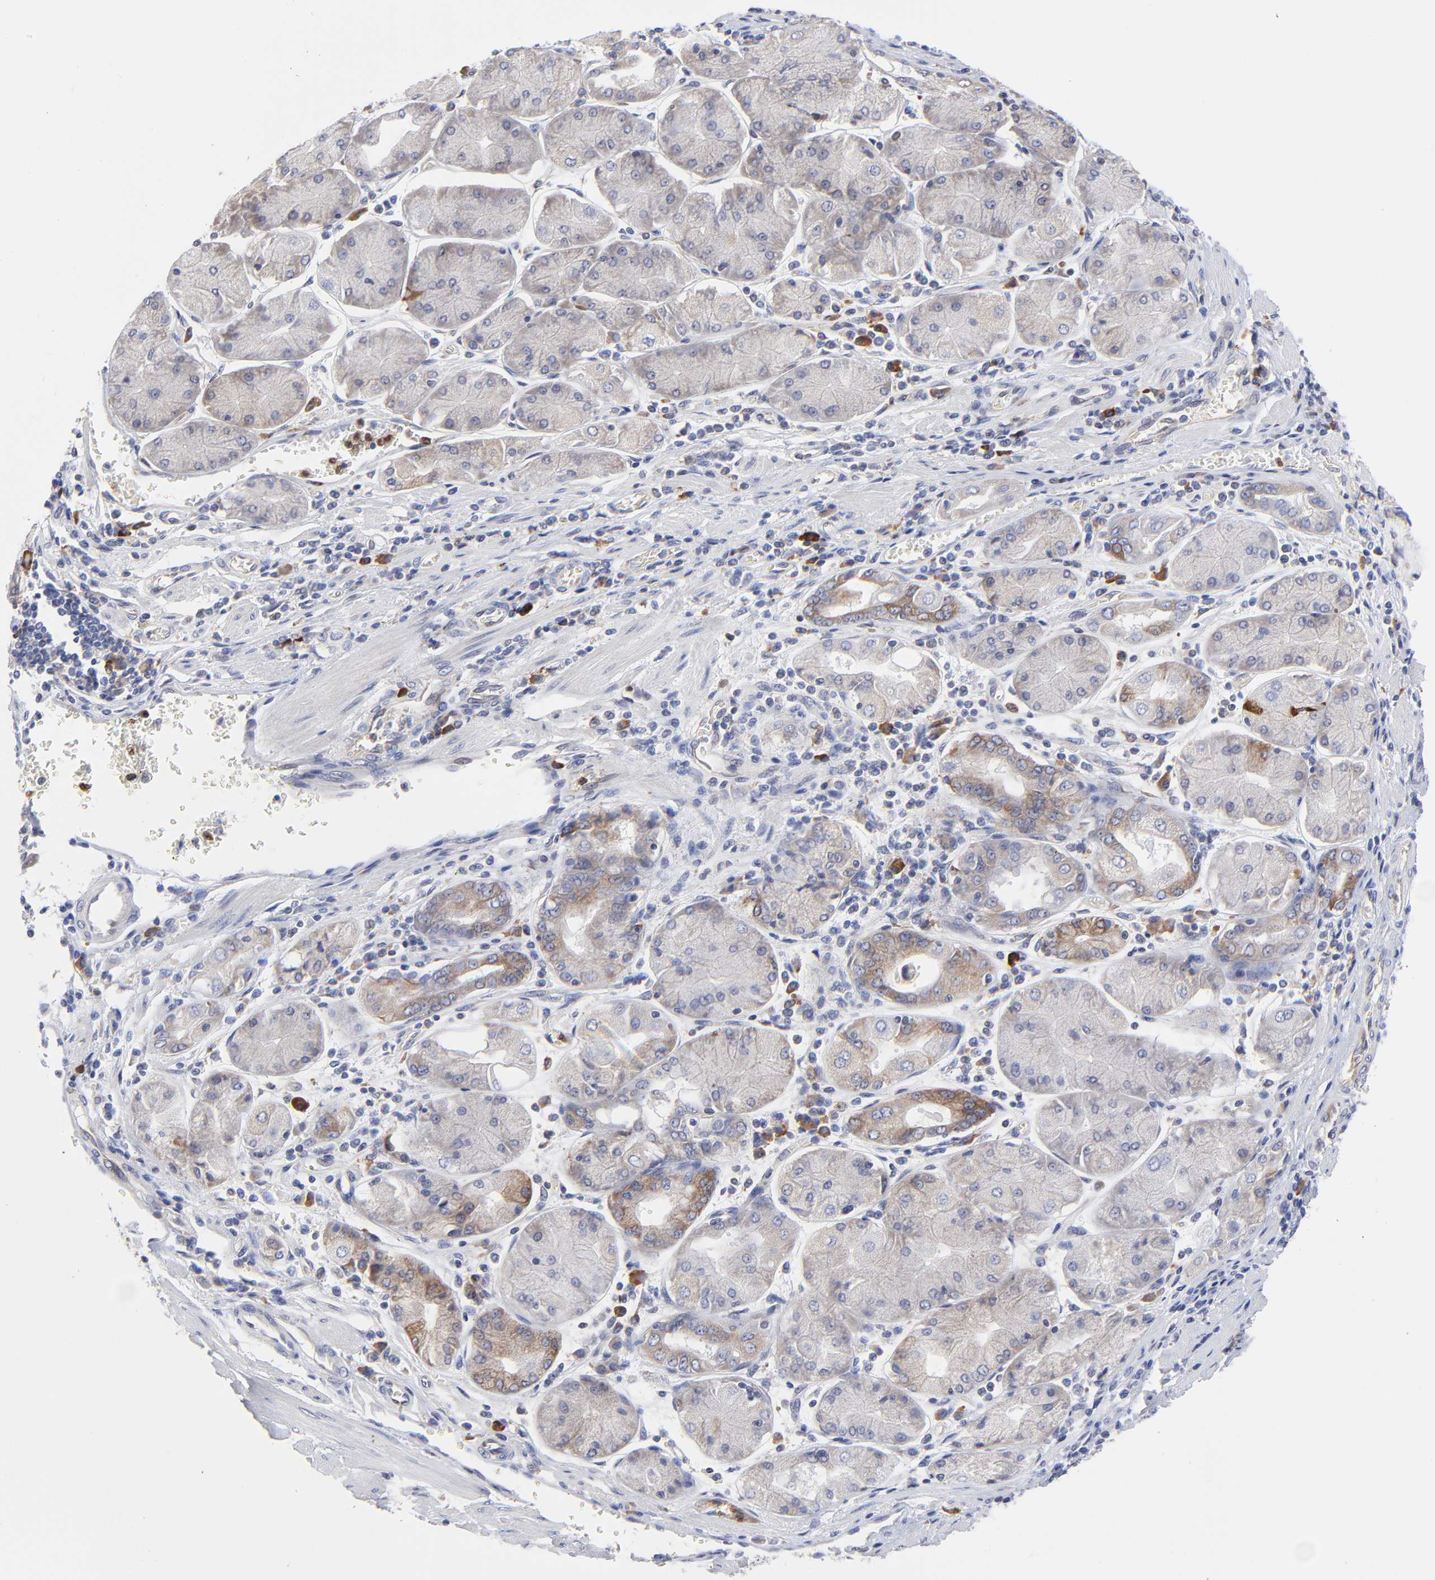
{"staining": {"intensity": "moderate", "quantity": ">75%", "location": "cytoplasmic/membranous"}, "tissue": "stomach cancer", "cell_type": "Tumor cells", "image_type": "cancer", "snomed": [{"axis": "morphology", "description": "Normal tissue, NOS"}, {"axis": "morphology", "description": "Adenocarcinoma, NOS"}, {"axis": "topography", "description": "Stomach, upper"}, {"axis": "topography", "description": "Stomach"}], "caption": "There is medium levels of moderate cytoplasmic/membranous positivity in tumor cells of stomach adenocarcinoma, as demonstrated by immunohistochemical staining (brown color).", "gene": "MOSPD2", "patient": {"sex": "male", "age": 59}}